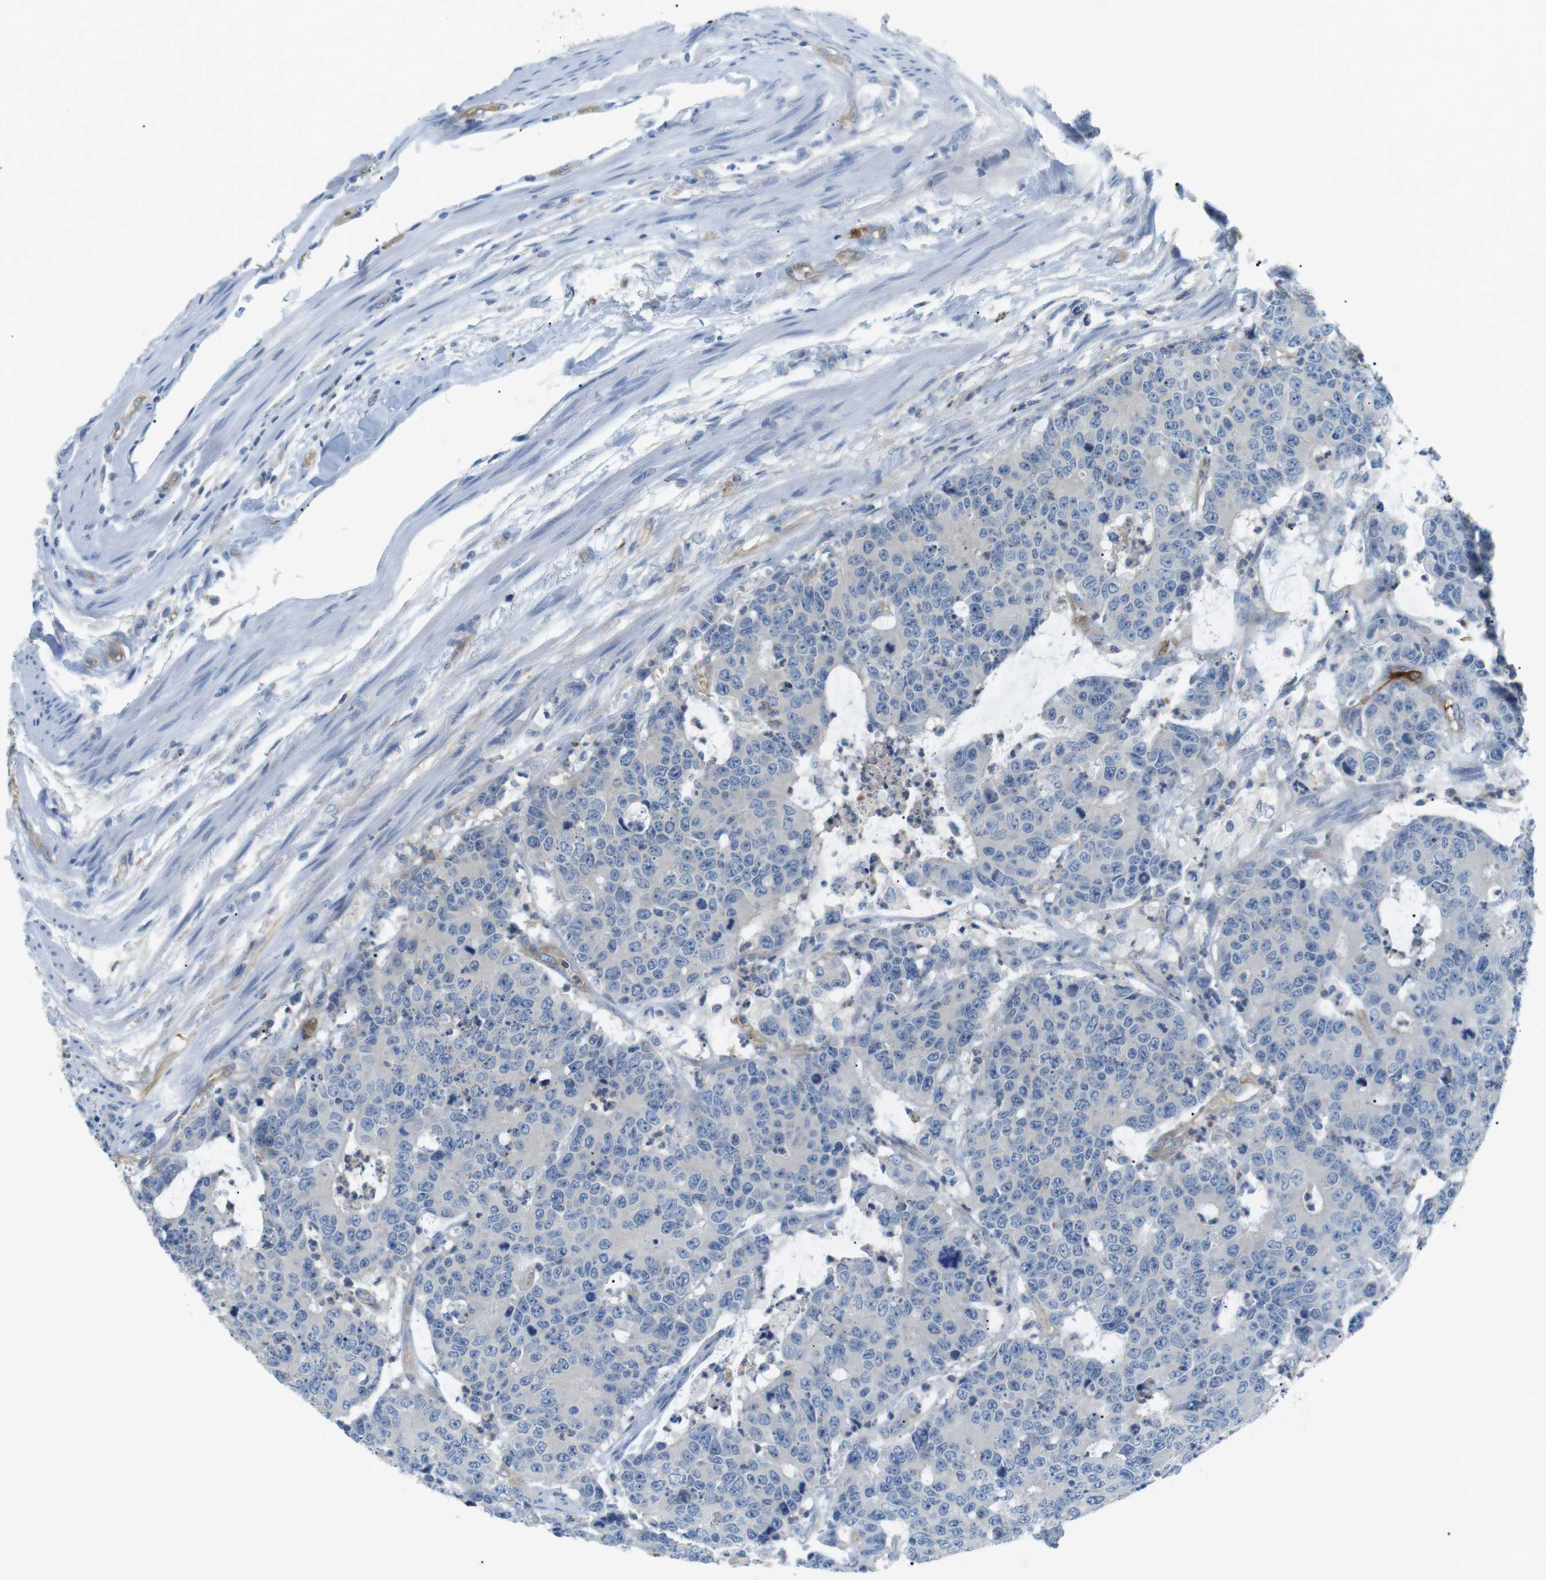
{"staining": {"intensity": "negative", "quantity": "none", "location": "none"}, "tissue": "colorectal cancer", "cell_type": "Tumor cells", "image_type": "cancer", "snomed": [{"axis": "morphology", "description": "Adenocarcinoma, NOS"}, {"axis": "topography", "description": "Colon"}], "caption": "High magnification brightfield microscopy of adenocarcinoma (colorectal) stained with DAB (brown) and counterstained with hematoxylin (blue): tumor cells show no significant staining.", "gene": "ADCY10", "patient": {"sex": "female", "age": 86}}